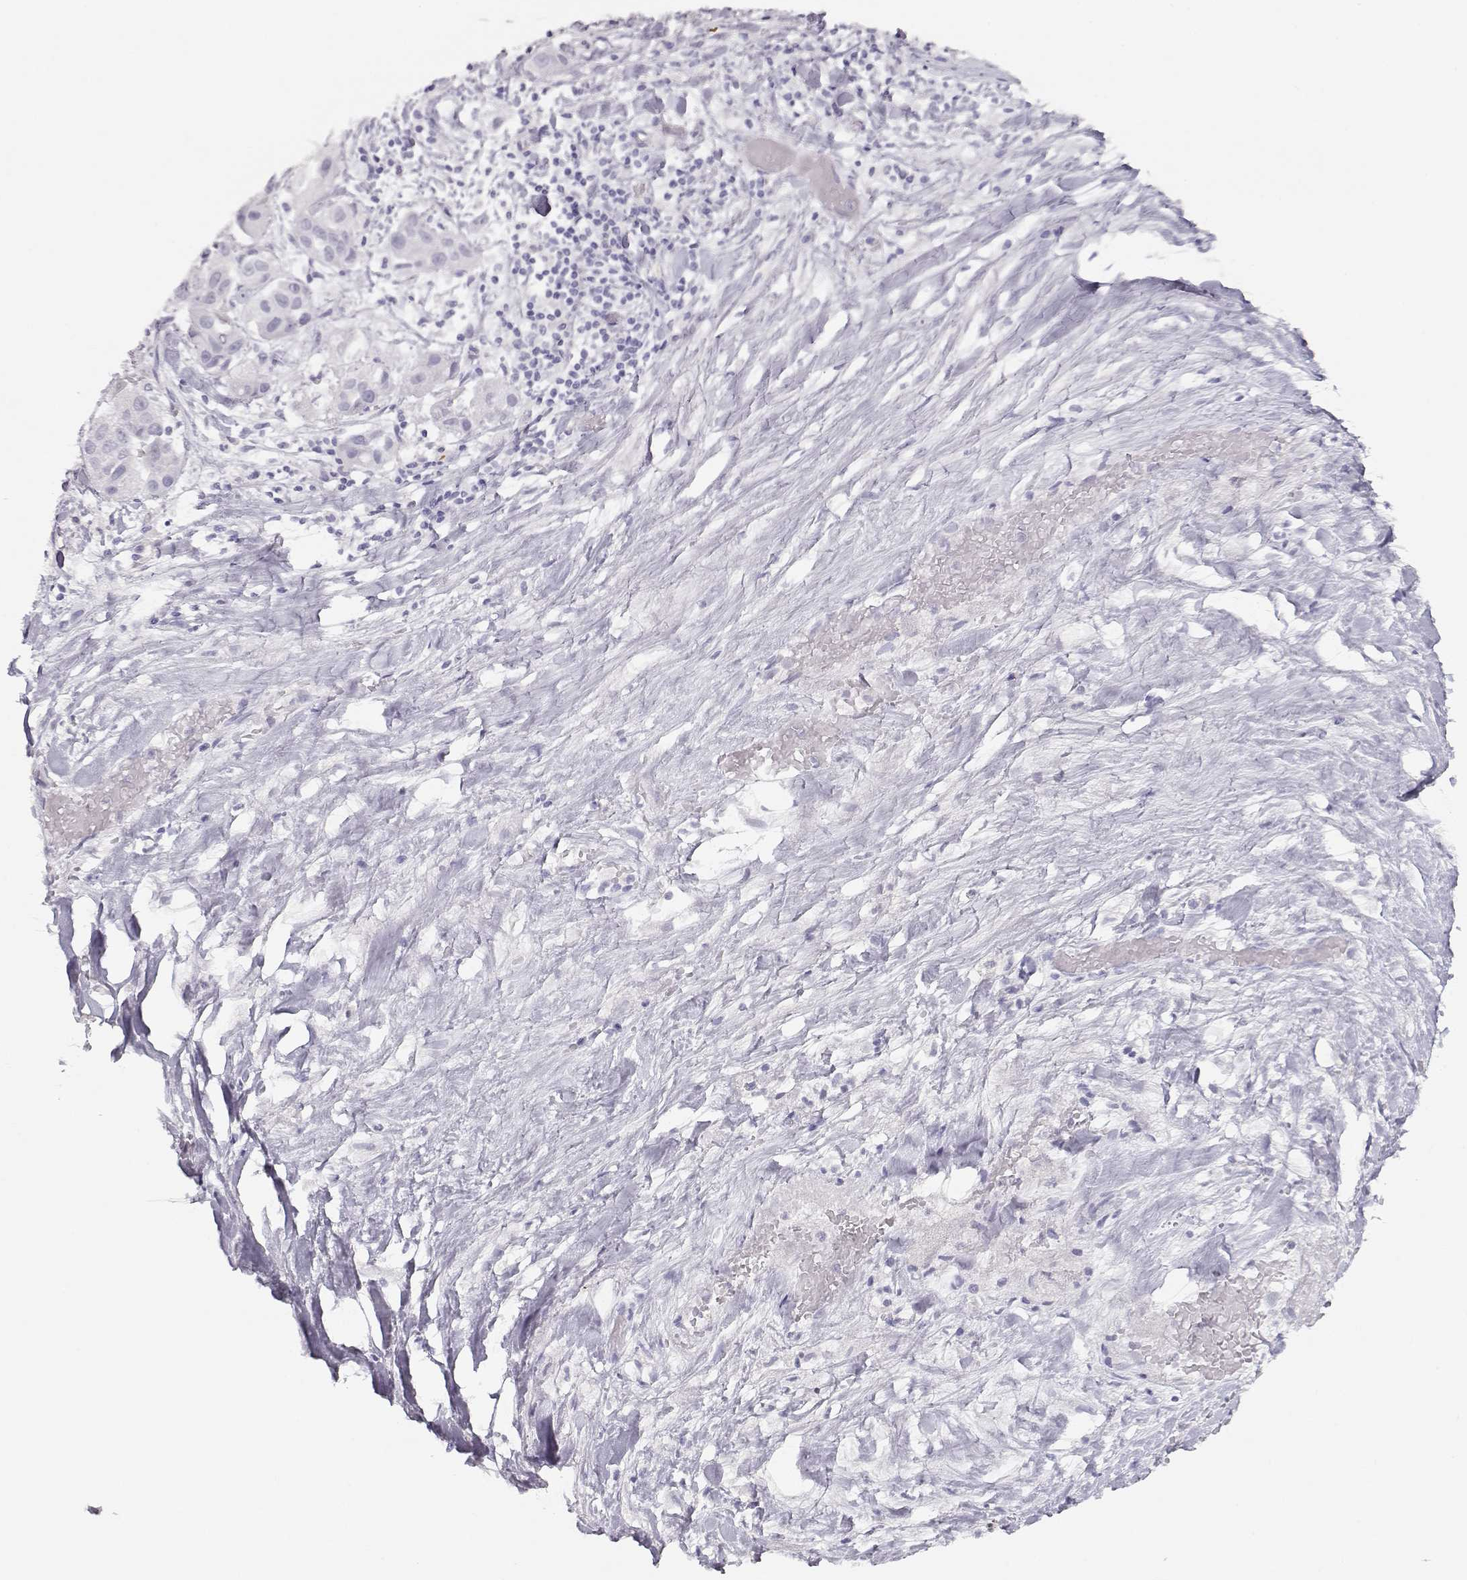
{"staining": {"intensity": "negative", "quantity": "none", "location": "none"}, "tissue": "liver cancer", "cell_type": "Tumor cells", "image_type": "cancer", "snomed": [{"axis": "morphology", "description": "Cholangiocarcinoma"}, {"axis": "topography", "description": "Liver"}], "caption": "Immunohistochemical staining of cholangiocarcinoma (liver) demonstrates no significant expression in tumor cells.", "gene": "IMPG1", "patient": {"sex": "female", "age": 52}}